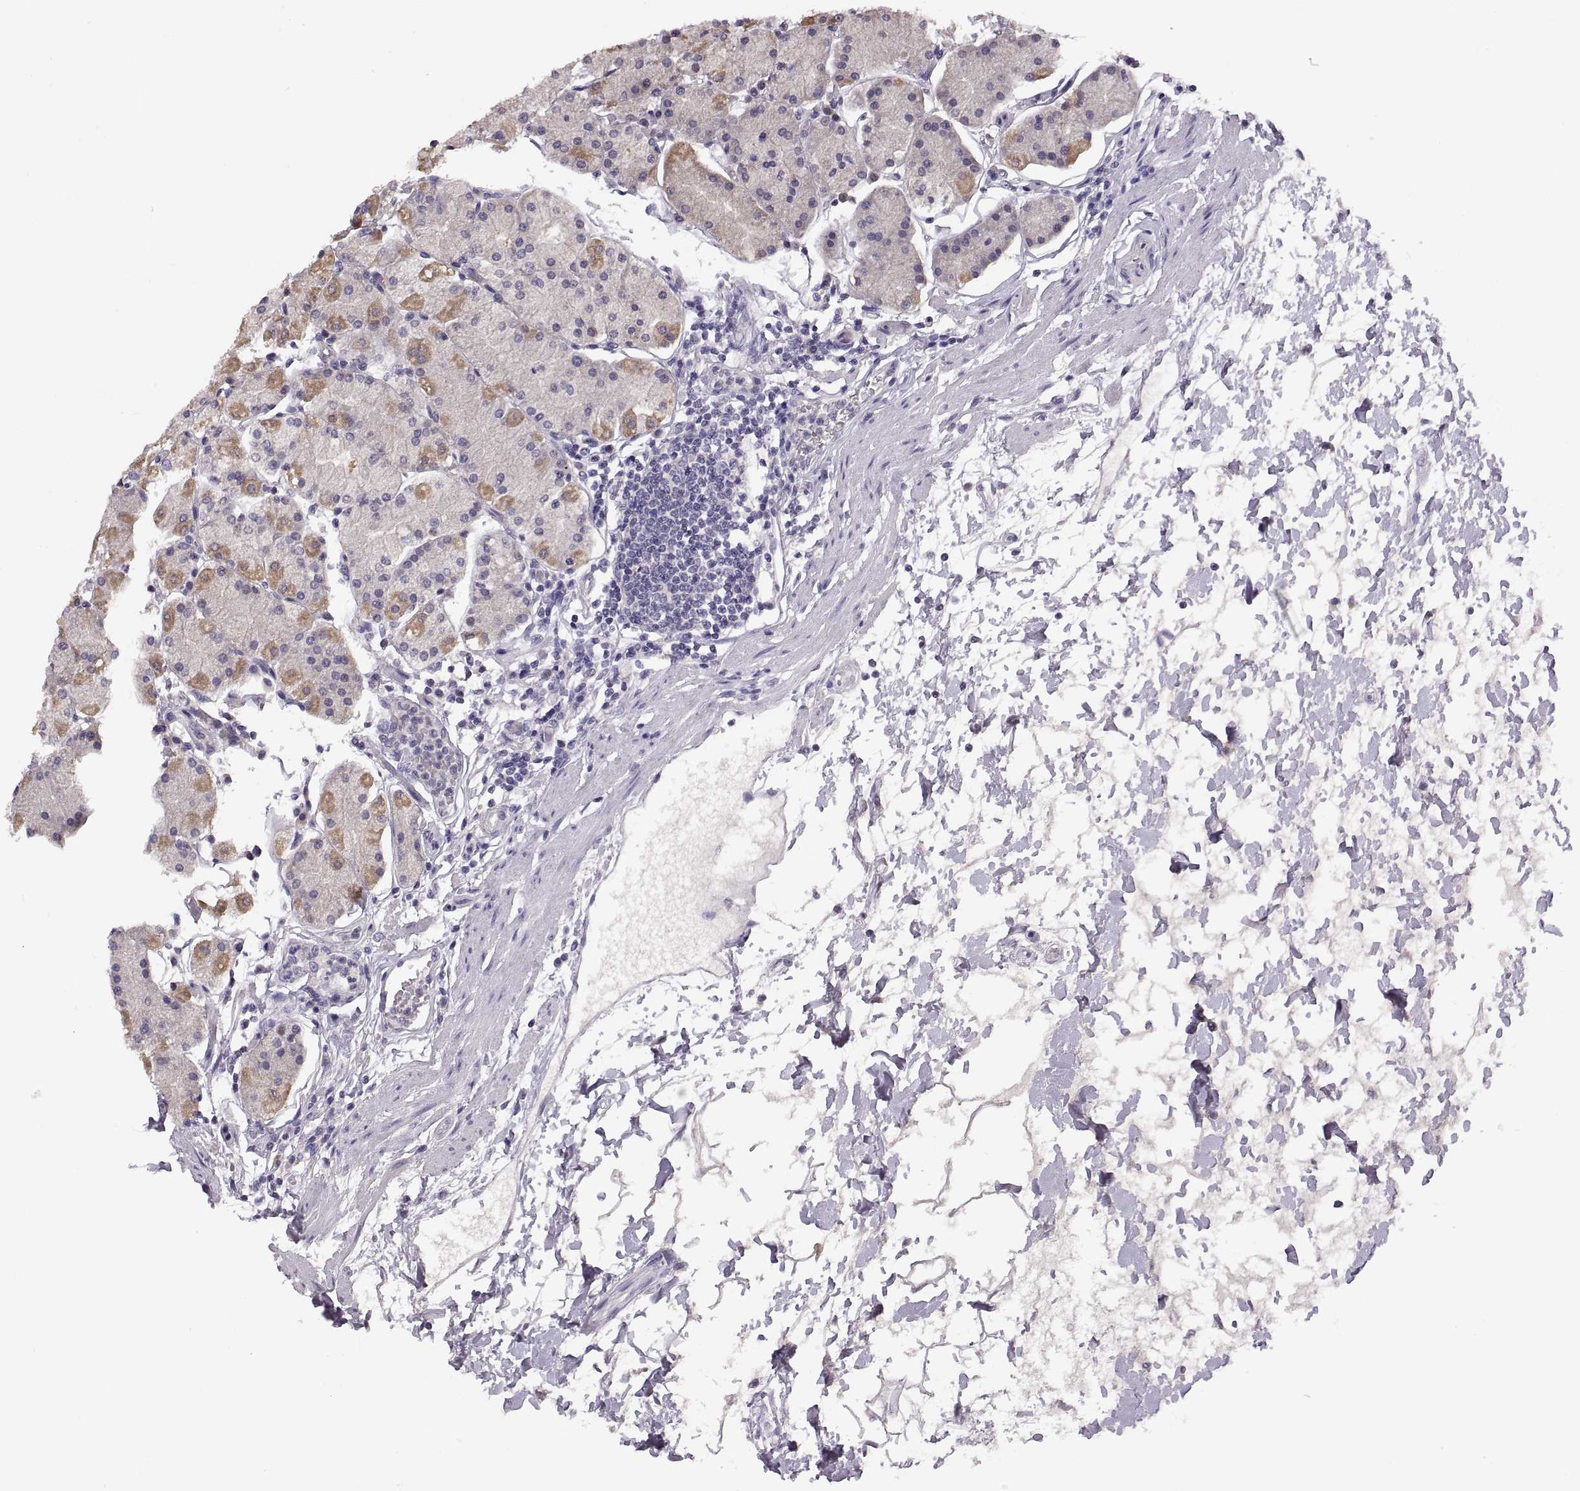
{"staining": {"intensity": "moderate", "quantity": ">75%", "location": "cytoplasmic/membranous"}, "tissue": "stomach", "cell_type": "Glandular cells", "image_type": "normal", "snomed": [{"axis": "morphology", "description": "Normal tissue, NOS"}, {"axis": "topography", "description": "Stomach"}], "caption": "A brown stain highlights moderate cytoplasmic/membranous expression of a protein in glandular cells of unremarkable stomach. The staining was performed using DAB, with brown indicating positive protein expression. Nuclei are stained blue with hematoxylin.", "gene": "ACSBG2", "patient": {"sex": "male", "age": 54}}